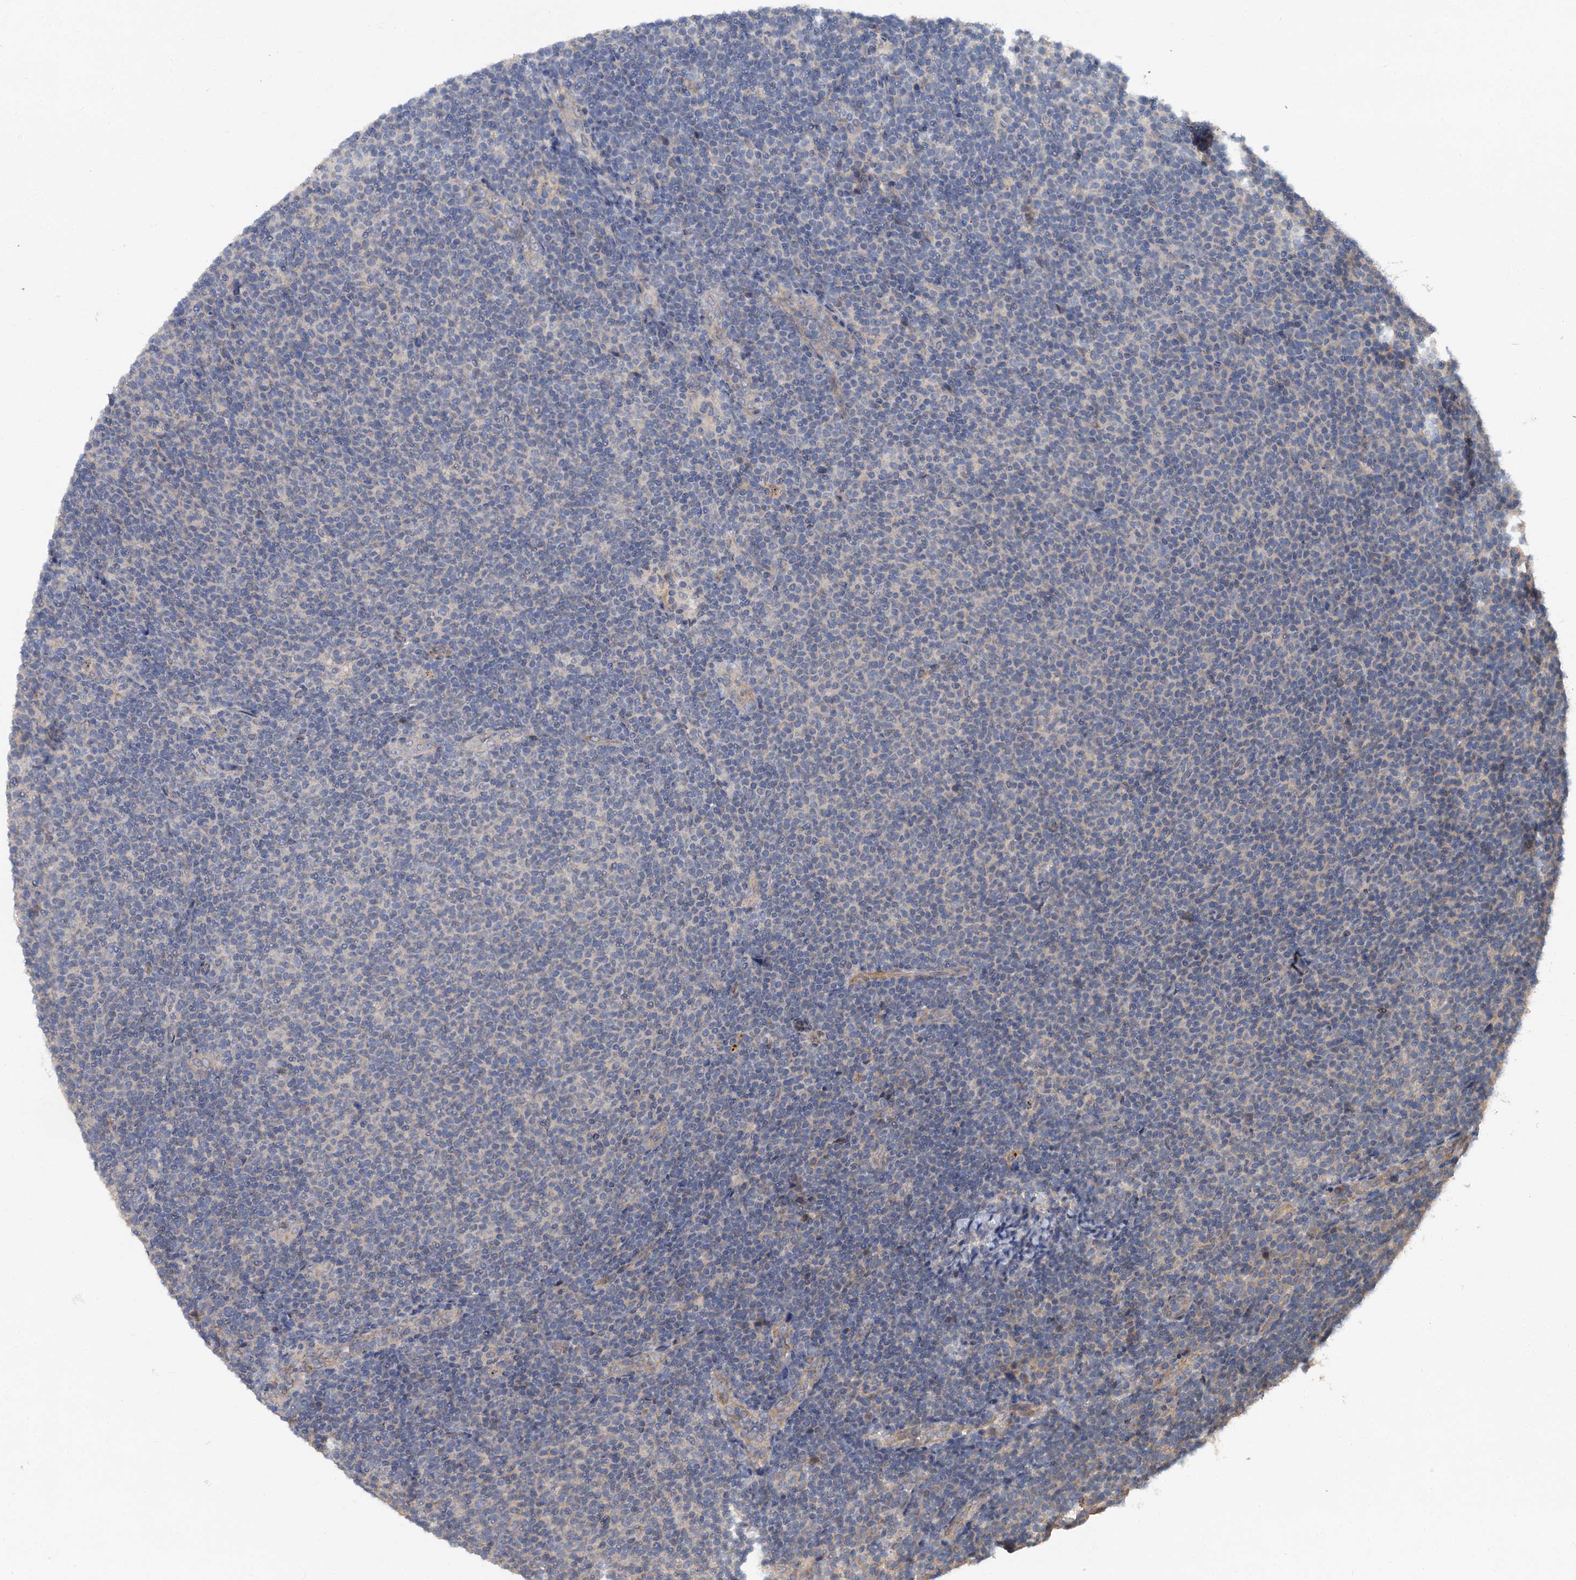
{"staining": {"intensity": "negative", "quantity": "none", "location": "none"}, "tissue": "lymphoma", "cell_type": "Tumor cells", "image_type": "cancer", "snomed": [{"axis": "morphology", "description": "Malignant lymphoma, non-Hodgkin's type, Low grade"}, {"axis": "topography", "description": "Lymph node"}], "caption": "Immunohistochemical staining of lymphoma displays no significant staining in tumor cells. (DAB IHC, high magnification).", "gene": "ZNF324", "patient": {"sex": "male", "age": 66}}